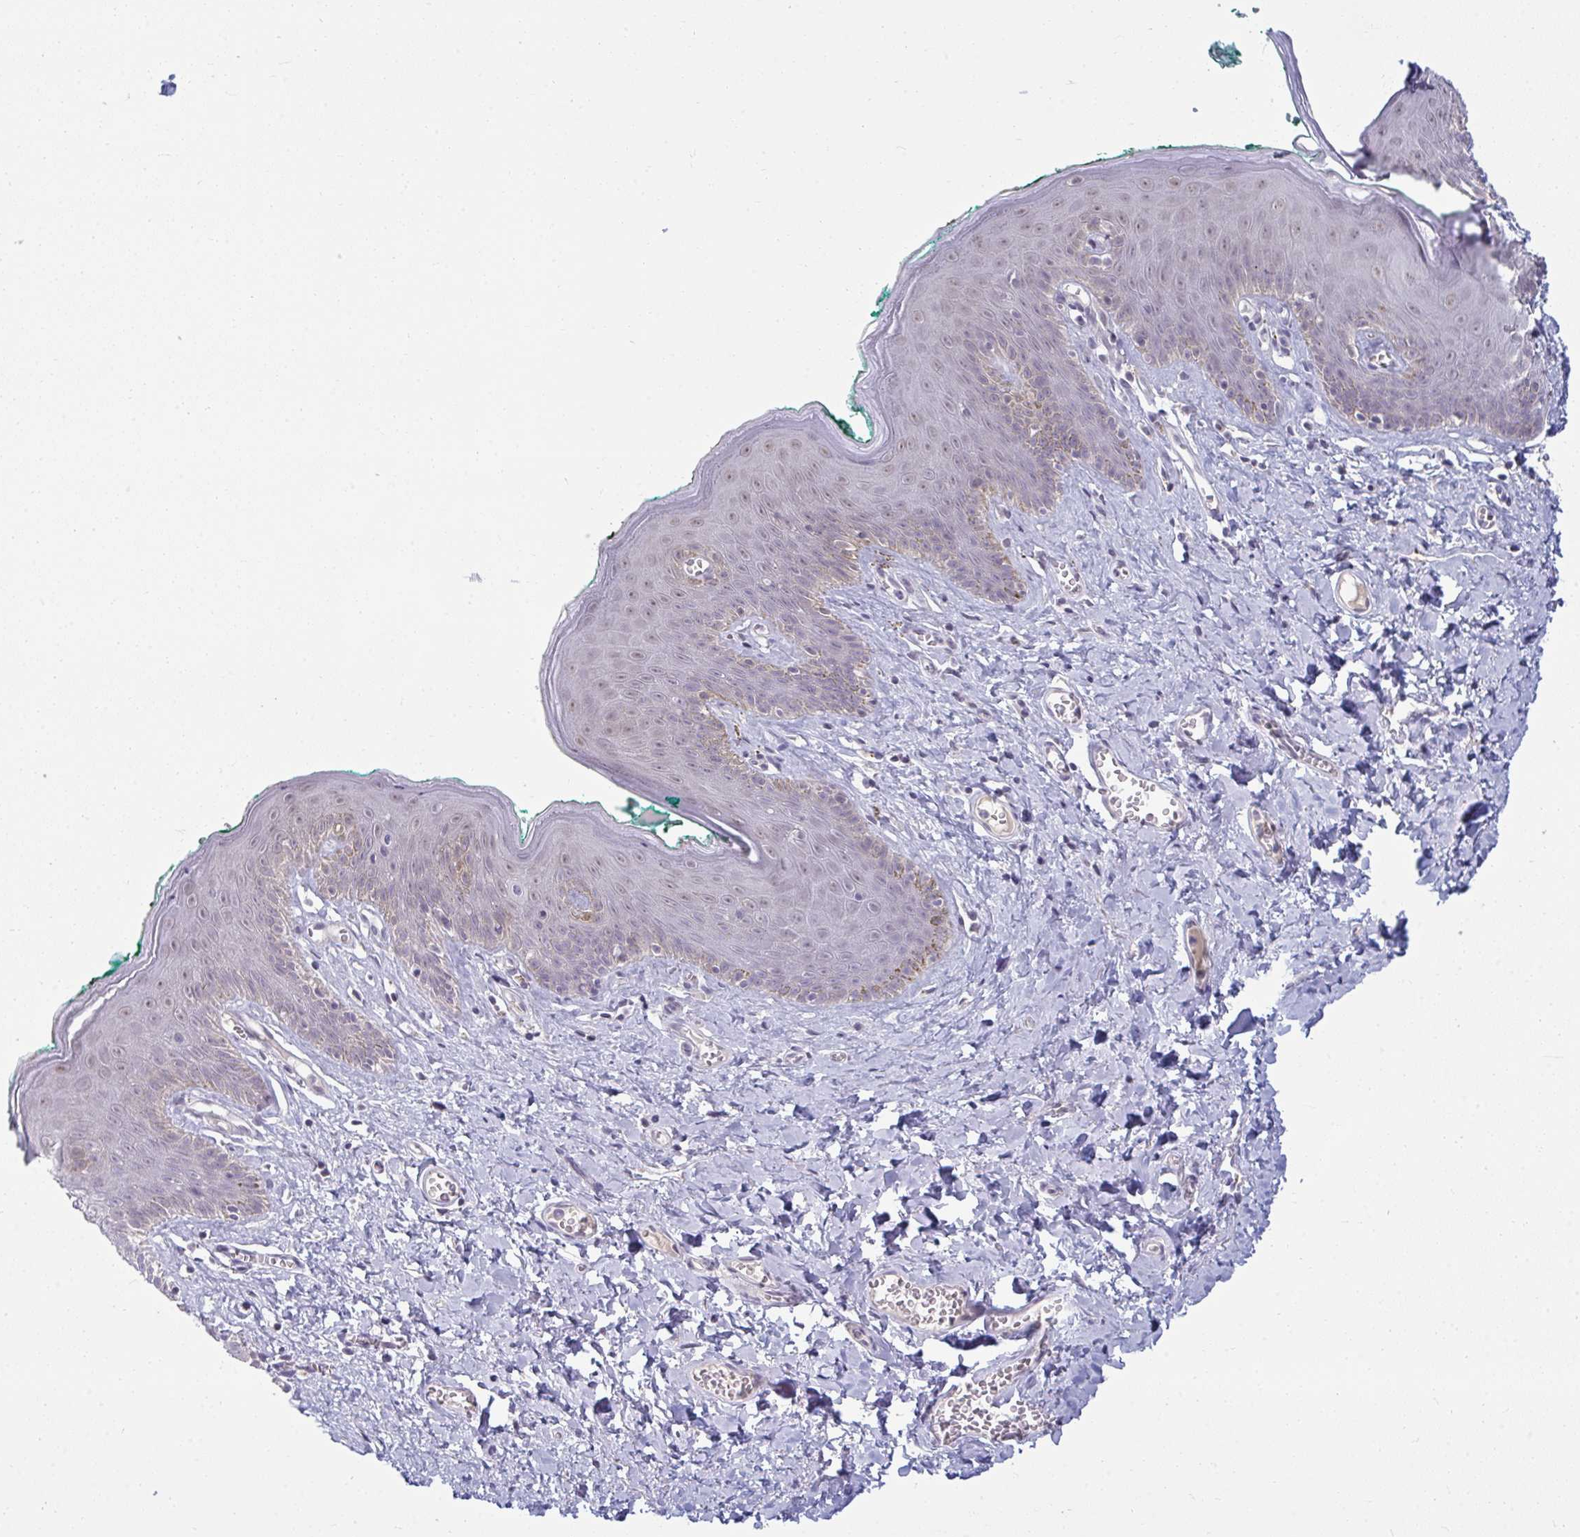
{"staining": {"intensity": "weak", "quantity": "<25%", "location": "nuclear"}, "tissue": "skin", "cell_type": "Epidermal cells", "image_type": "normal", "snomed": [{"axis": "morphology", "description": "Normal tissue, NOS"}, {"axis": "topography", "description": "Vulva"}, {"axis": "topography", "description": "Peripheral nerve tissue"}], "caption": "A photomicrograph of skin stained for a protein displays no brown staining in epidermal cells. (Stains: DAB IHC with hematoxylin counter stain, Microscopy: brightfield microscopy at high magnification).", "gene": "RNASEH1", "patient": {"sex": "female", "age": 66}}